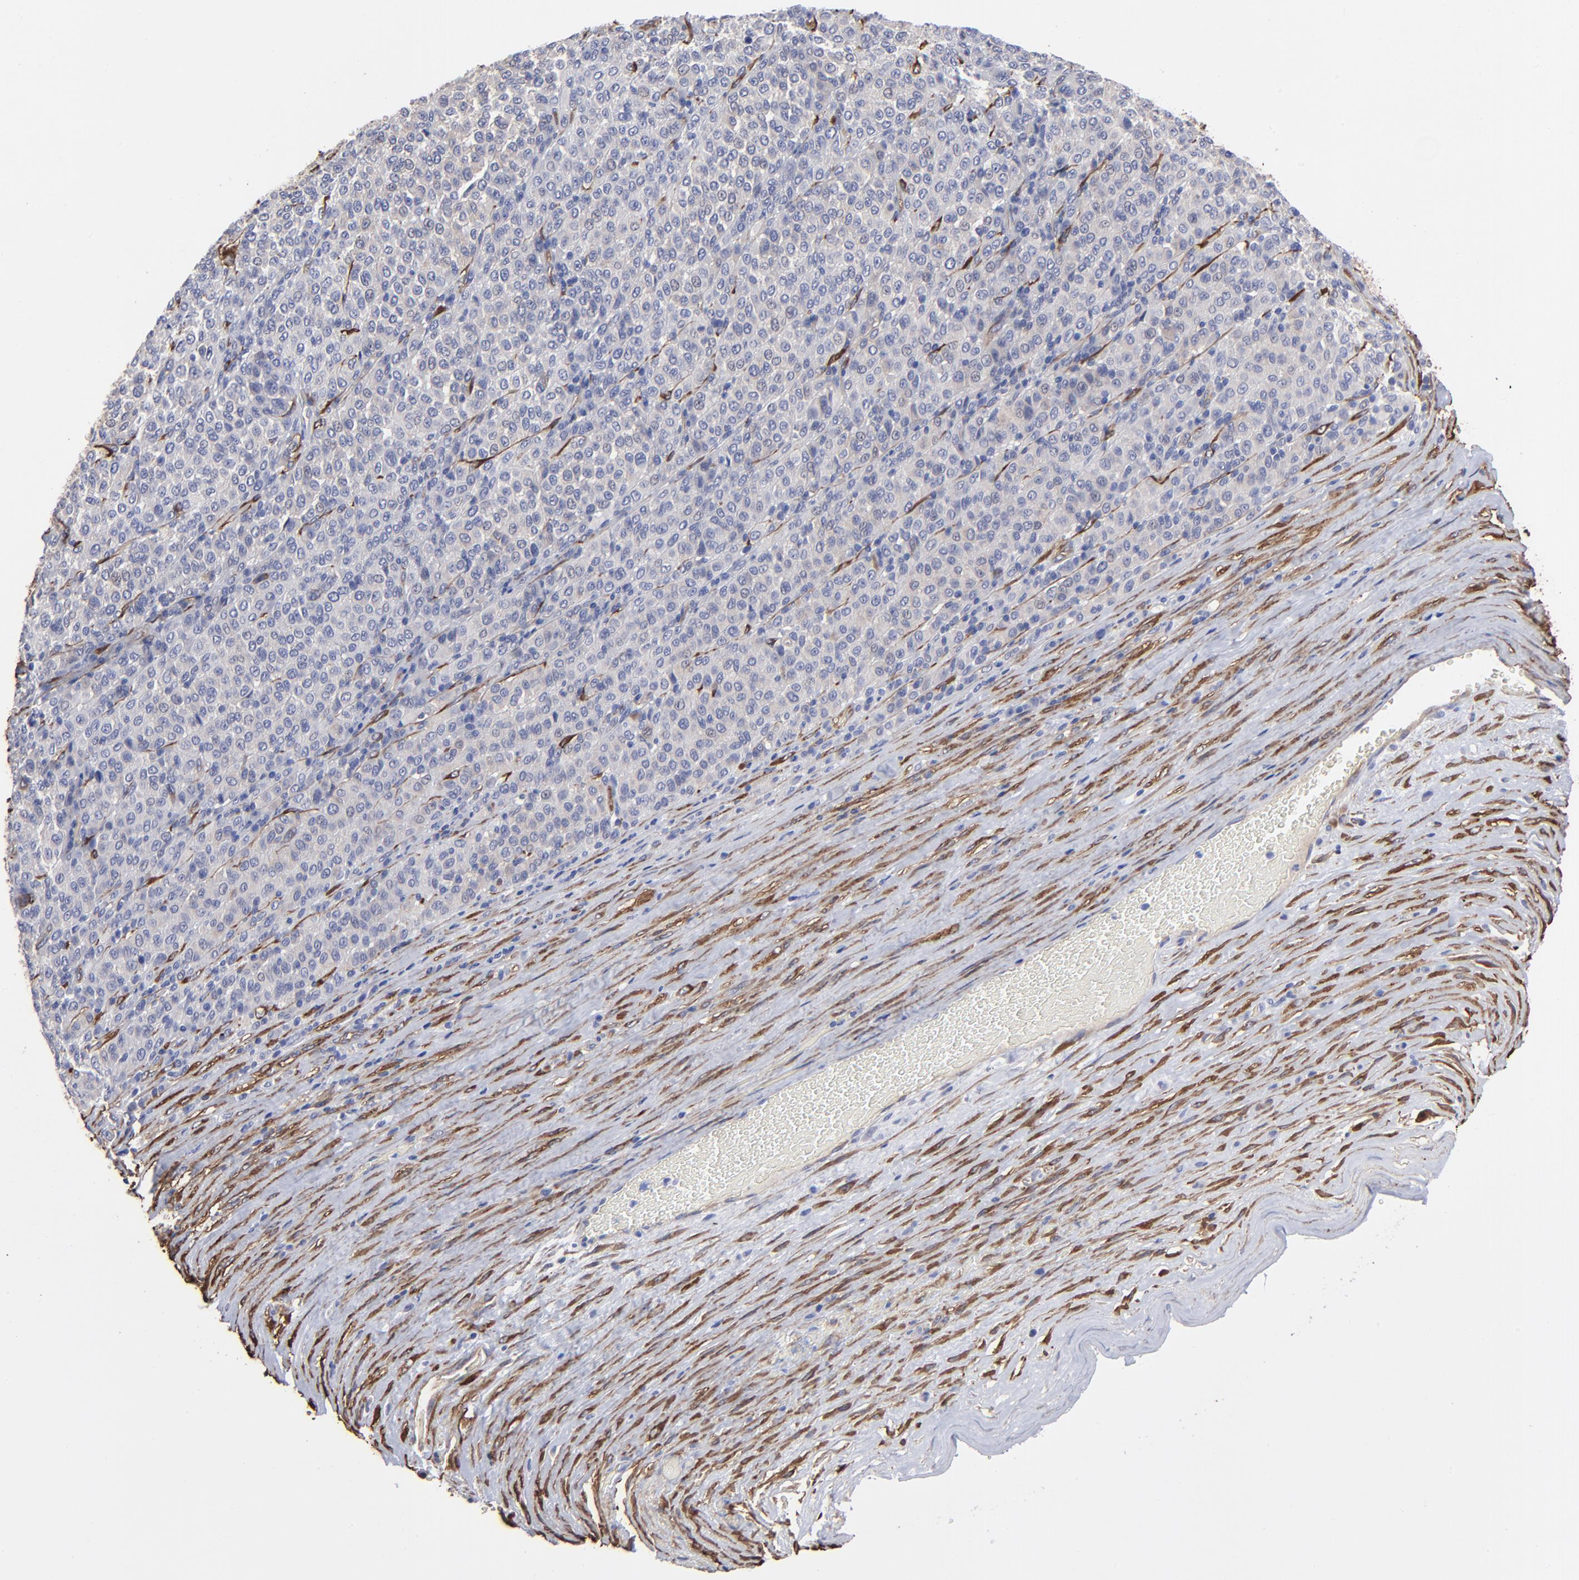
{"staining": {"intensity": "negative", "quantity": "none", "location": "none"}, "tissue": "melanoma", "cell_type": "Tumor cells", "image_type": "cancer", "snomed": [{"axis": "morphology", "description": "Malignant melanoma, Metastatic site"}, {"axis": "topography", "description": "Pancreas"}], "caption": "A histopathology image of melanoma stained for a protein displays no brown staining in tumor cells.", "gene": "CILP", "patient": {"sex": "female", "age": 30}}